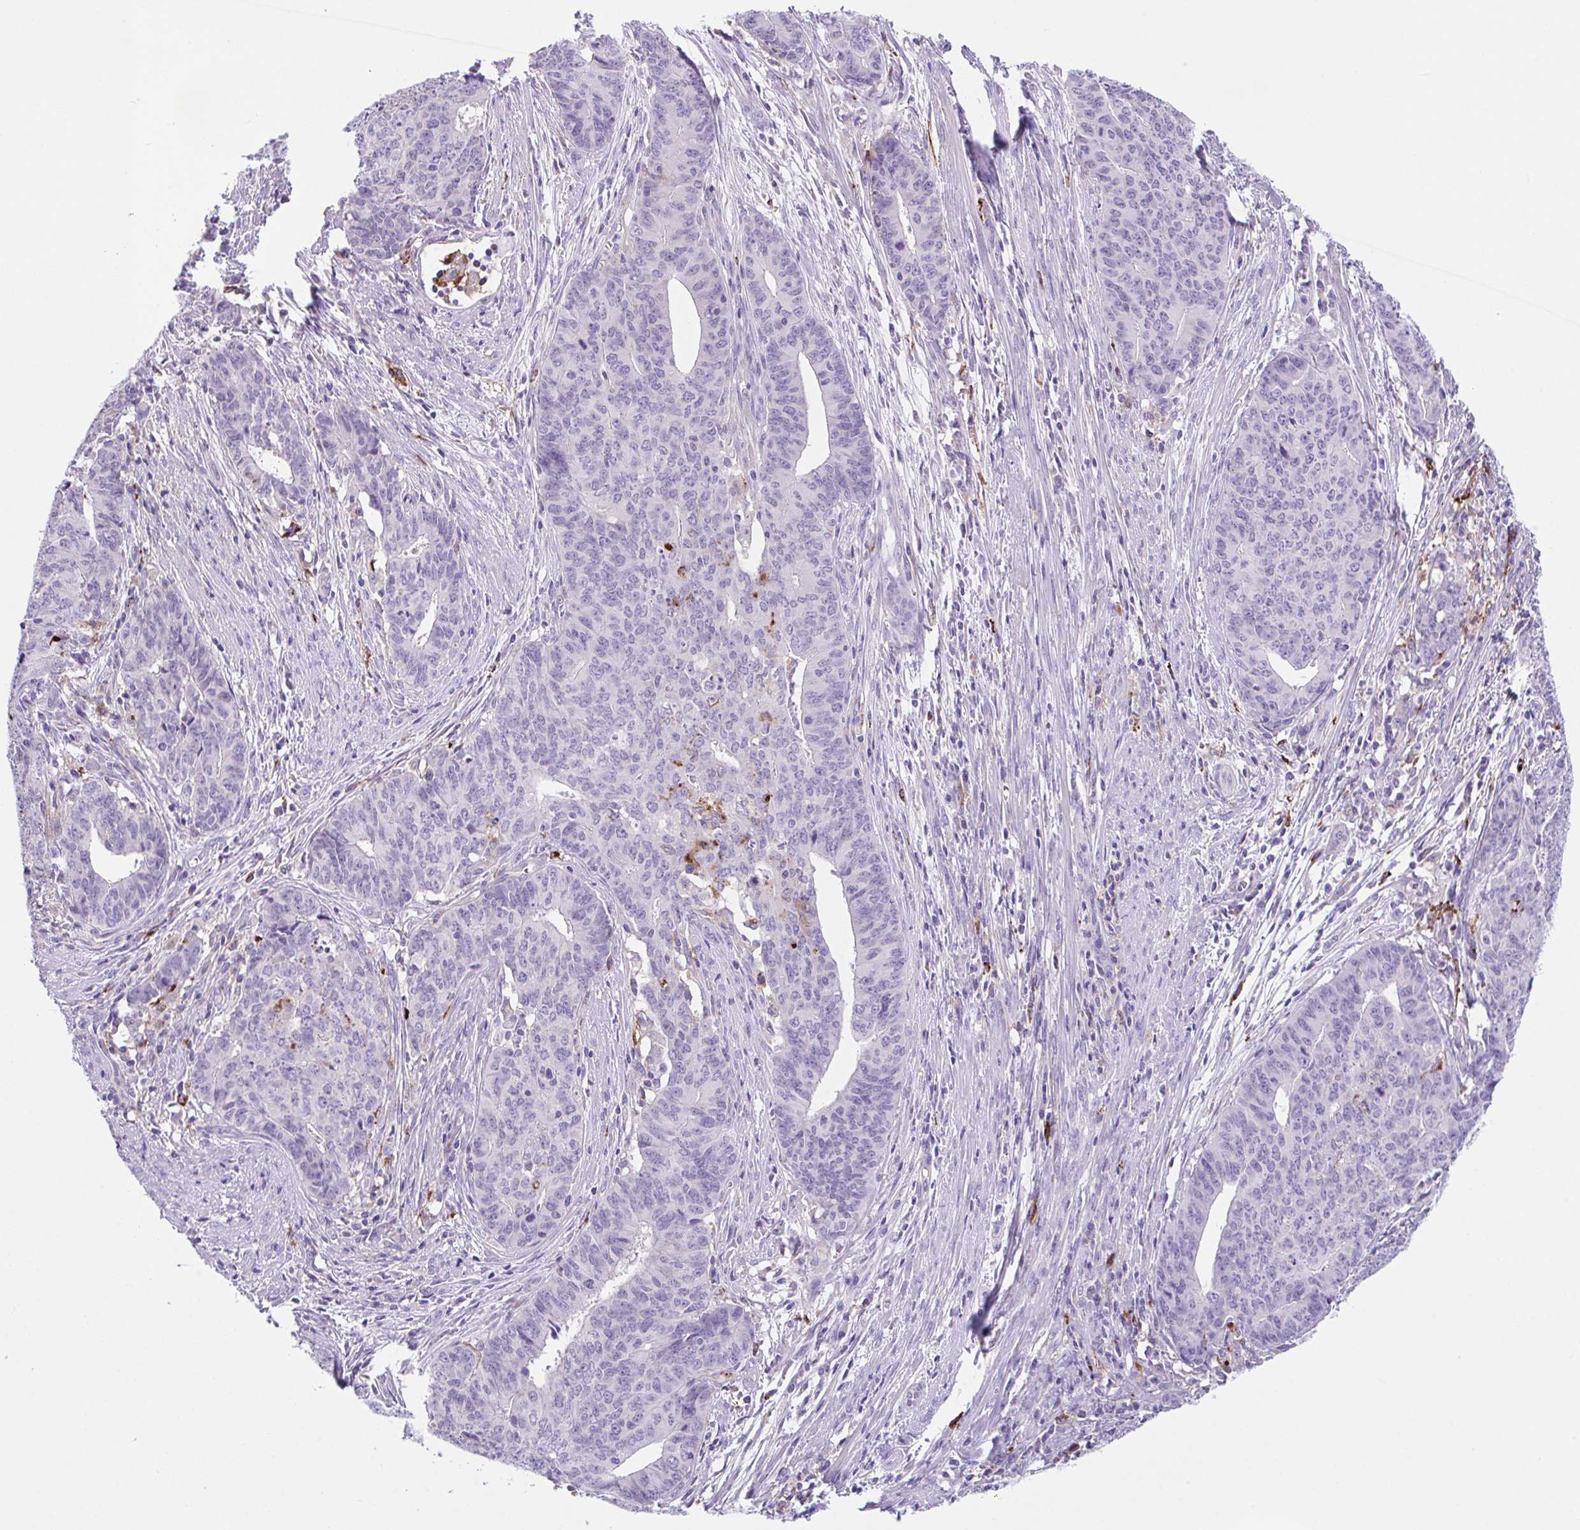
{"staining": {"intensity": "negative", "quantity": "none", "location": "none"}, "tissue": "endometrial cancer", "cell_type": "Tumor cells", "image_type": "cancer", "snomed": [{"axis": "morphology", "description": "Adenocarcinoma, NOS"}, {"axis": "topography", "description": "Endometrium"}], "caption": "Immunohistochemistry (IHC) of adenocarcinoma (endometrial) shows no positivity in tumor cells.", "gene": "HACD4", "patient": {"sex": "female", "age": 59}}